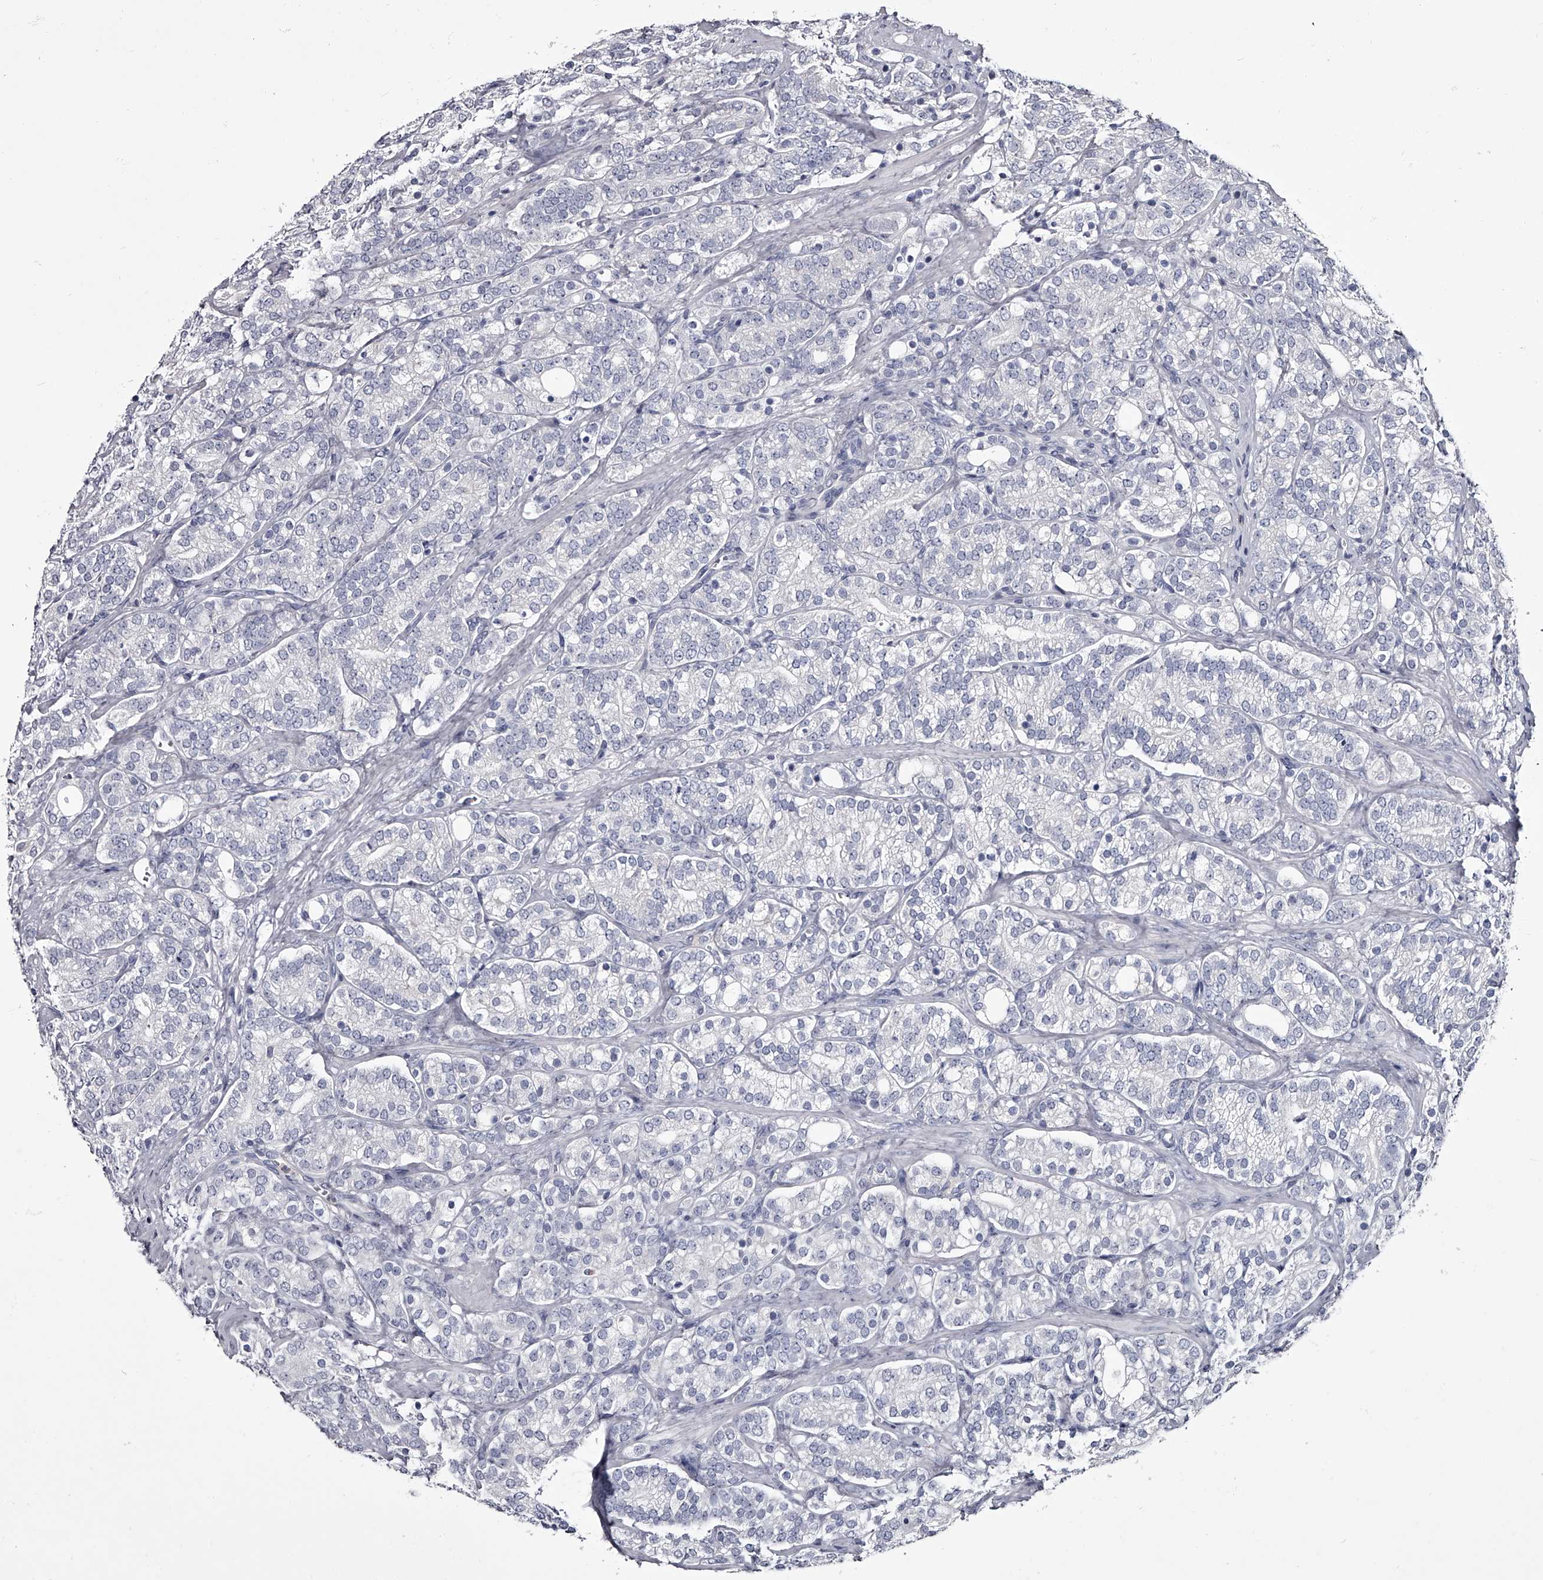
{"staining": {"intensity": "negative", "quantity": "none", "location": "none"}, "tissue": "prostate cancer", "cell_type": "Tumor cells", "image_type": "cancer", "snomed": [{"axis": "morphology", "description": "Adenocarcinoma, High grade"}, {"axis": "topography", "description": "Prostate"}], "caption": "IHC of human prostate cancer shows no expression in tumor cells.", "gene": "GAPVD1", "patient": {"sex": "male", "age": 57}}